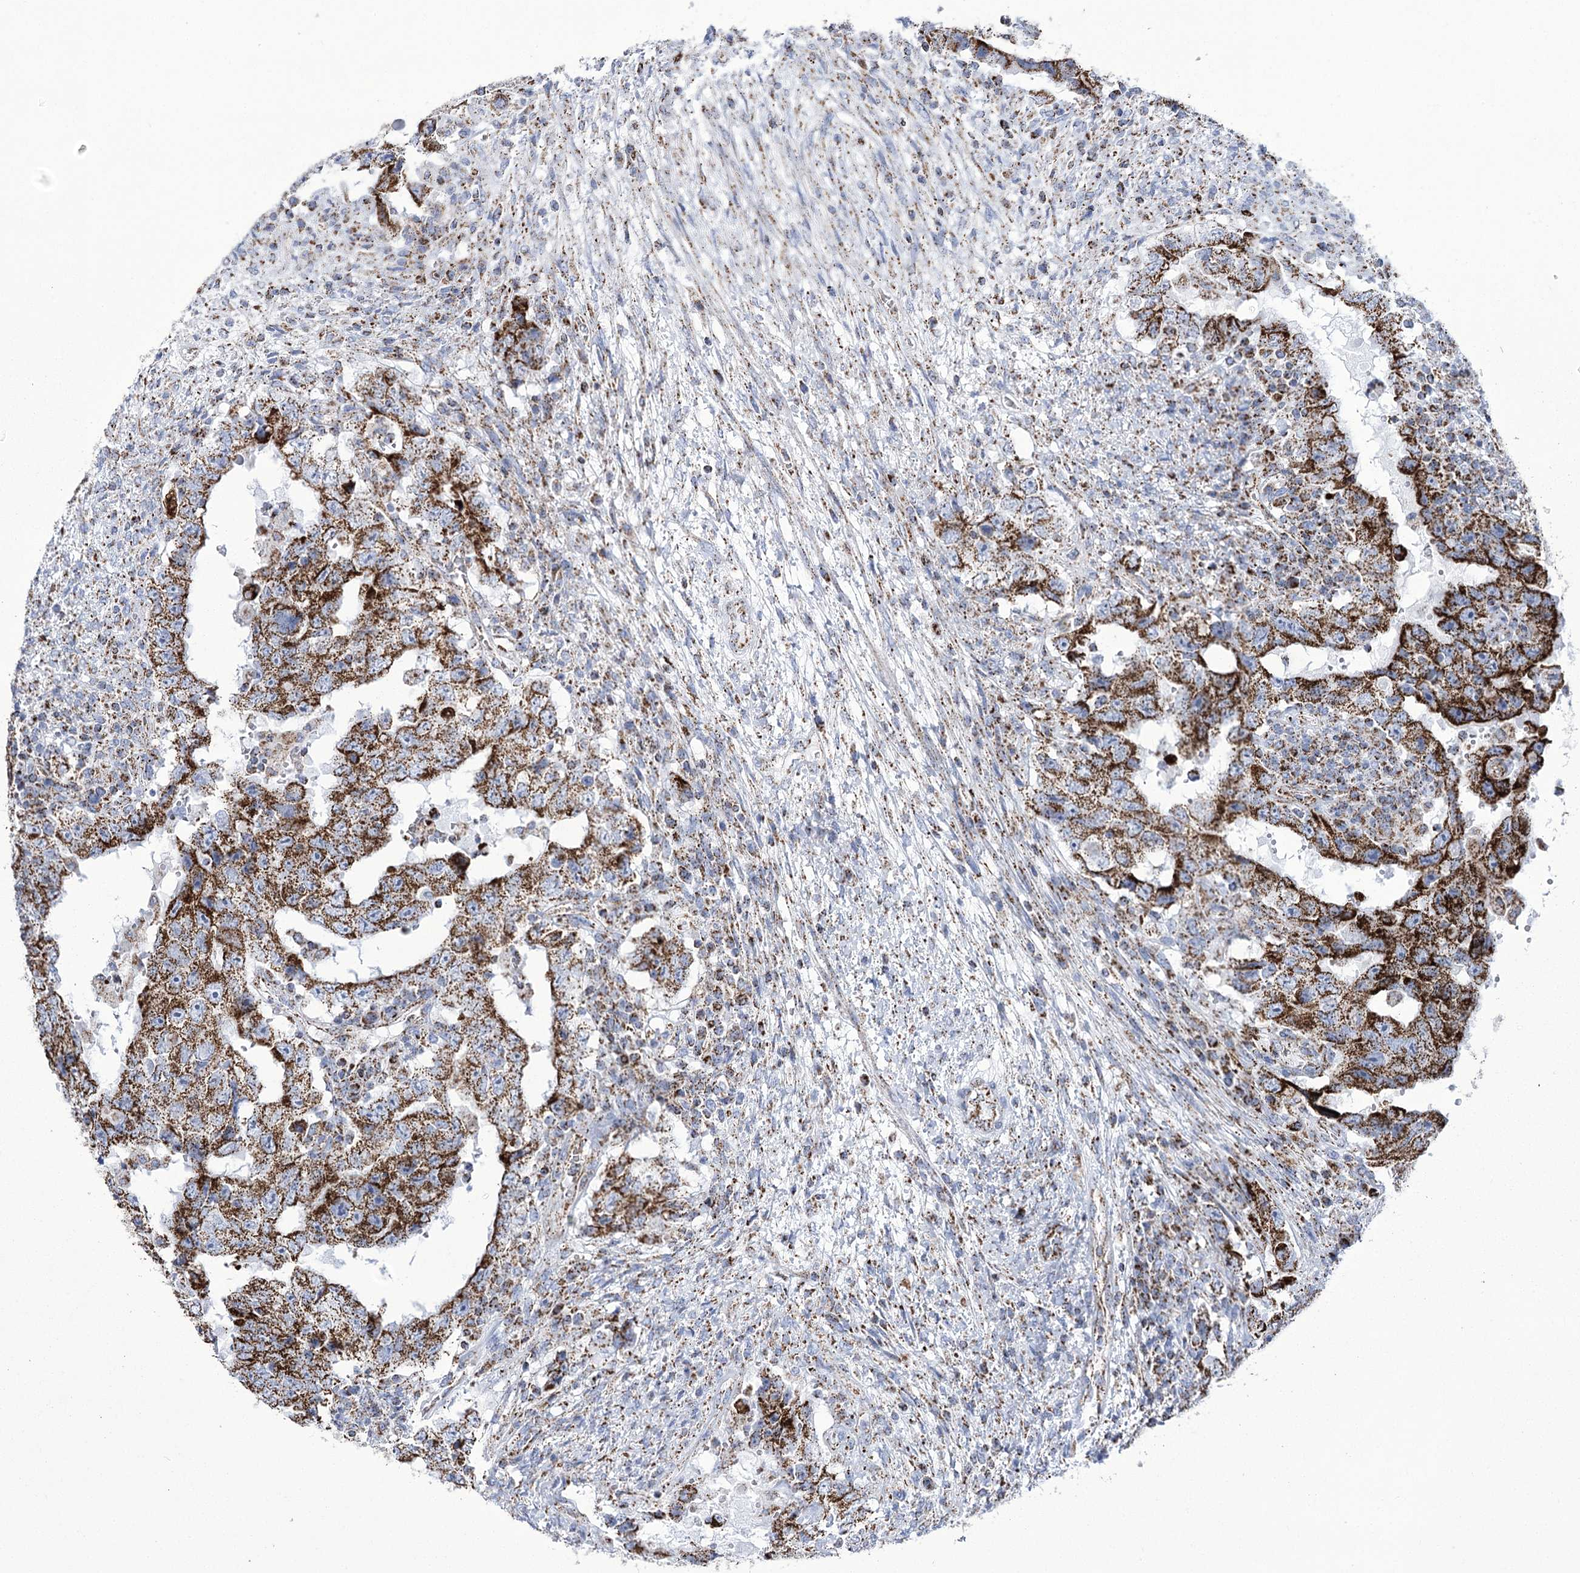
{"staining": {"intensity": "strong", "quantity": ">75%", "location": "cytoplasmic/membranous"}, "tissue": "testis cancer", "cell_type": "Tumor cells", "image_type": "cancer", "snomed": [{"axis": "morphology", "description": "Carcinoma, Embryonal, NOS"}, {"axis": "topography", "description": "Testis"}], "caption": "Embryonal carcinoma (testis) tissue exhibits strong cytoplasmic/membranous positivity in approximately >75% of tumor cells, visualized by immunohistochemistry. The staining was performed using DAB, with brown indicating positive protein expression. Nuclei are stained blue with hematoxylin.", "gene": "PDHB", "patient": {"sex": "male", "age": 26}}